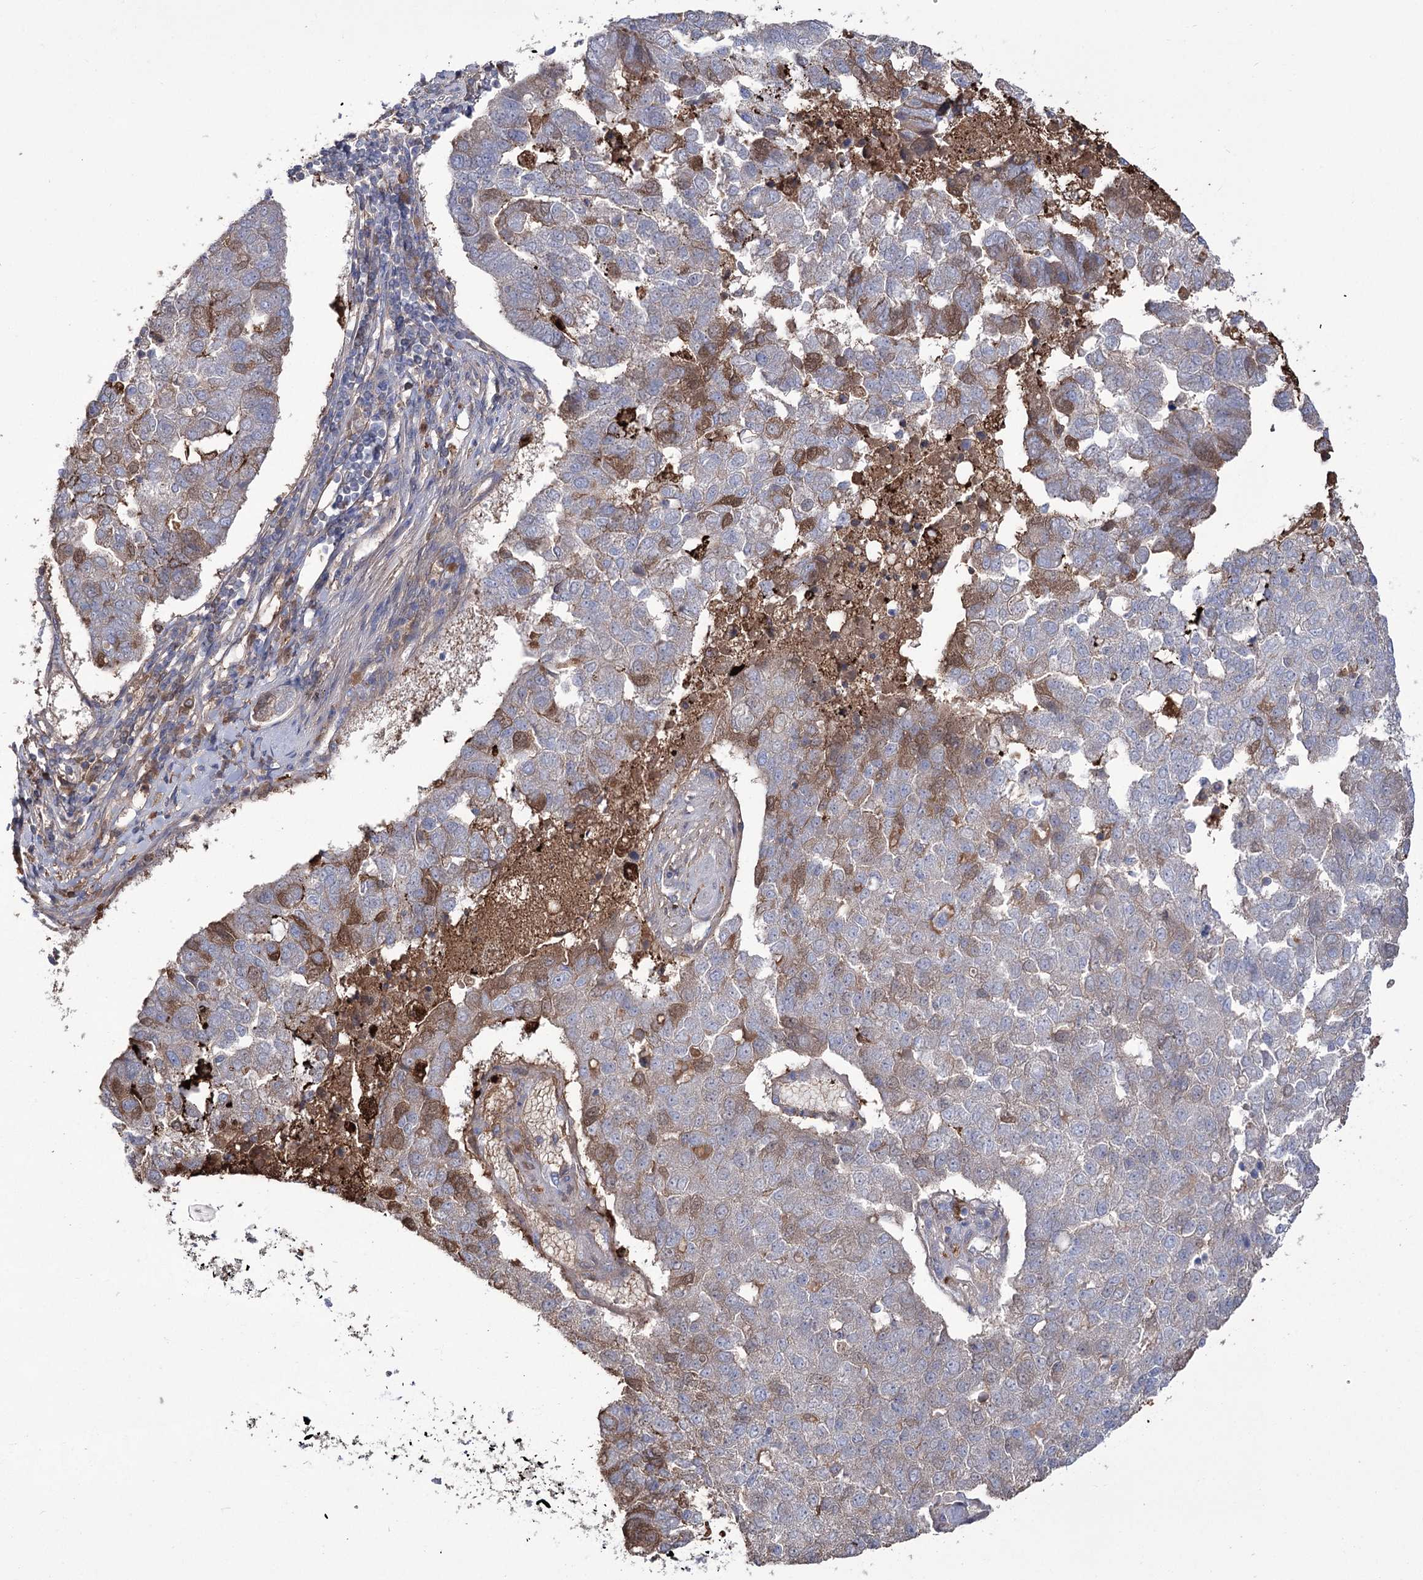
{"staining": {"intensity": "moderate", "quantity": "<25%", "location": "cytoplasmic/membranous,nuclear"}, "tissue": "pancreatic cancer", "cell_type": "Tumor cells", "image_type": "cancer", "snomed": [{"axis": "morphology", "description": "Adenocarcinoma, NOS"}, {"axis": "topography", "description": "Pancreas"}], "caption": "A photomicrograph of human pancreatic cancer (adenocarcinoma) stained for a protein demonstrates moderate cytoplasmic/membranous and nuclear brown staining in tumor cells.", "gene": "ZNF622", "patient": {"sex": "female", "age": 61}}